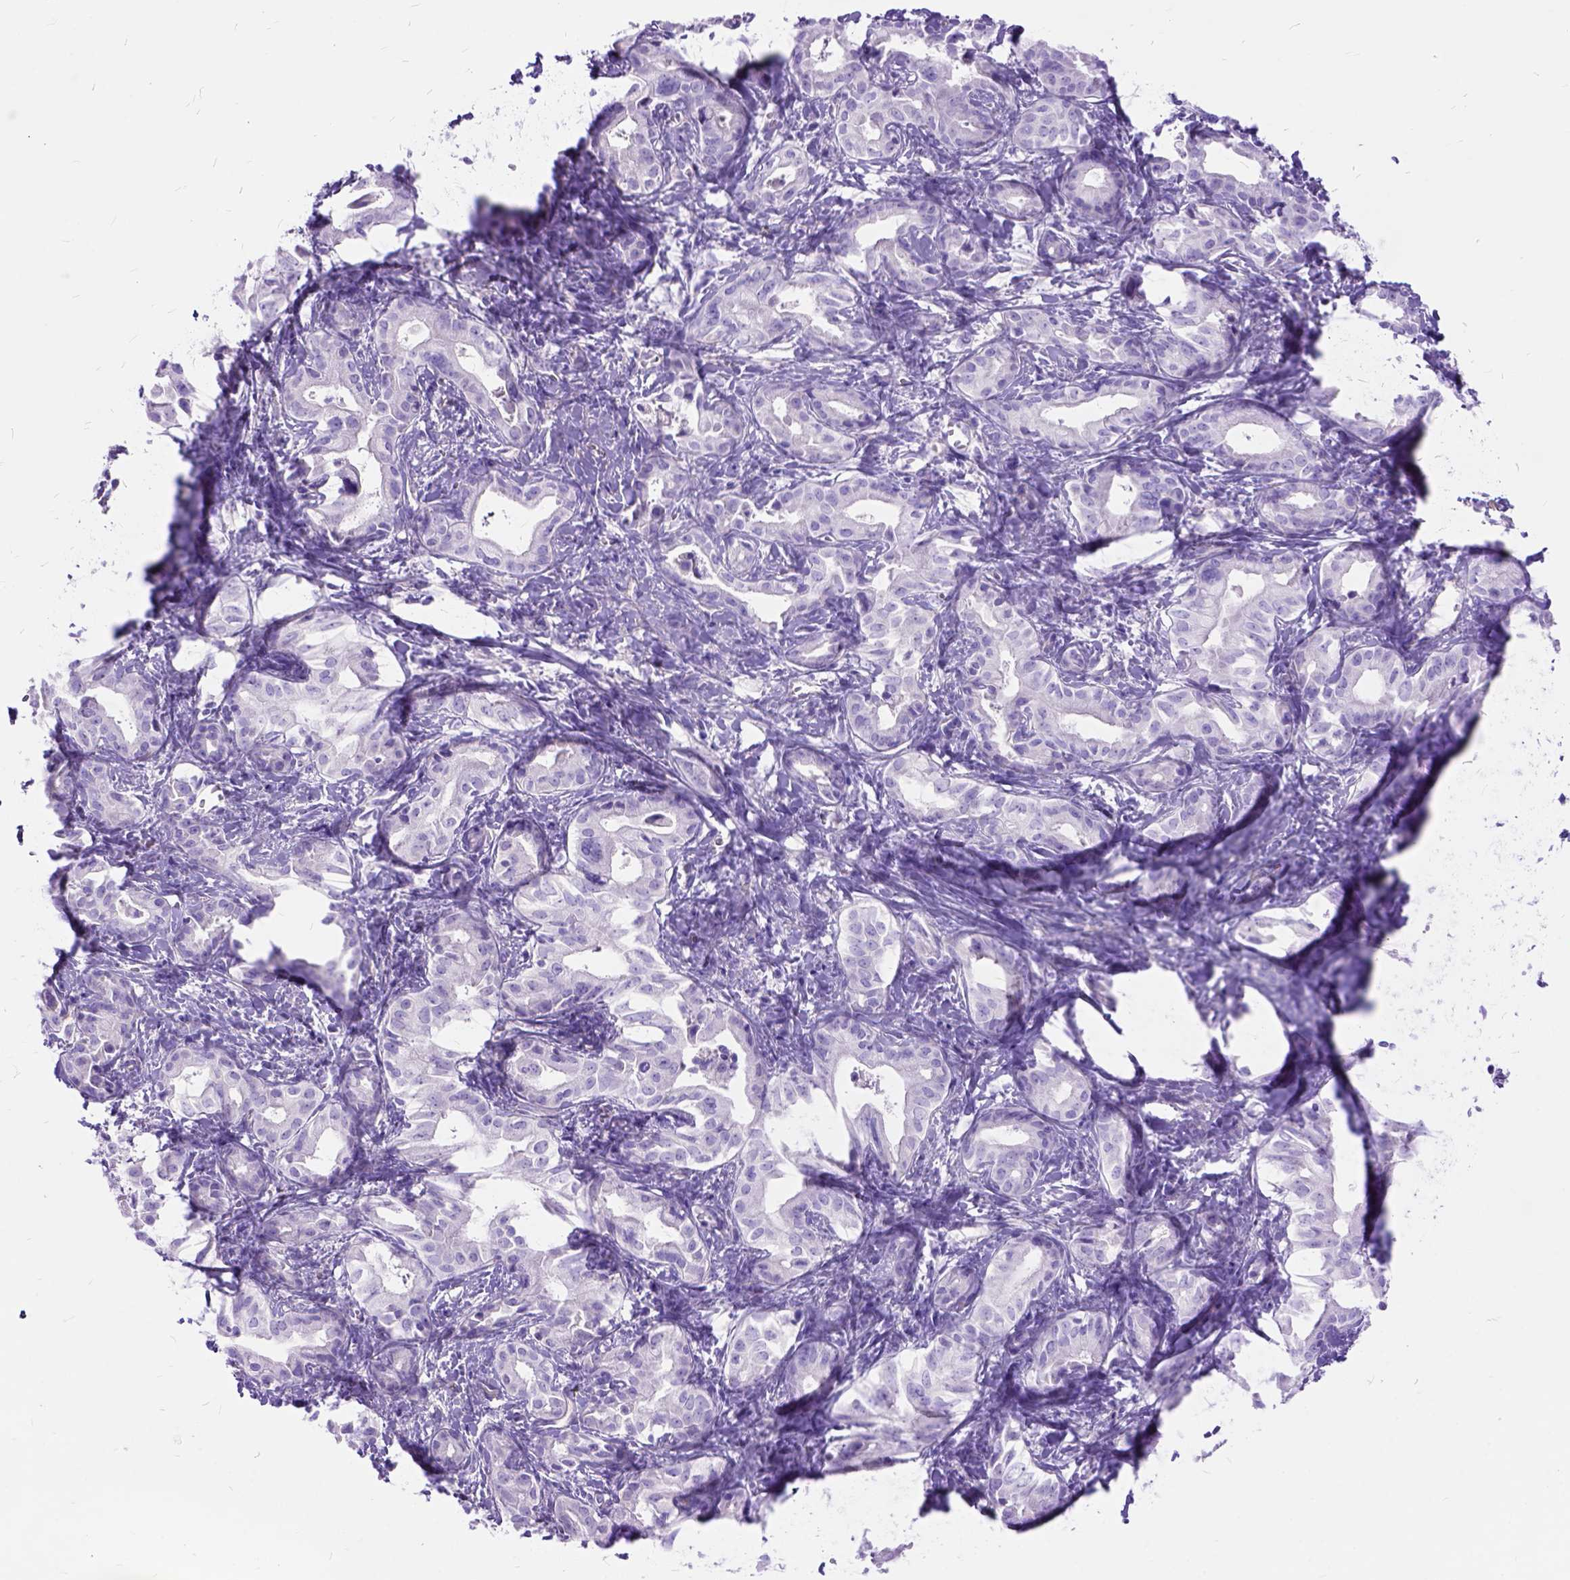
{"staining": {"intensity": "negative", "quantity": "none", "location": "none"}, "tissue": "liver cancer", "cell_type": "Tumor cells", "image_type": "cancer", "snomed": [{"axis": "morphology", "description": "Cholangiocarcinoma"}, {"axis": "topography", "description": "Liver"}], "caption": "The IHC histopathology image has no significant expression in tumor cells of liver cancer (cholangiocarcinoma) tissue.", "gene": "ARL9", "patient": {"sex": "female", "age": 65}}